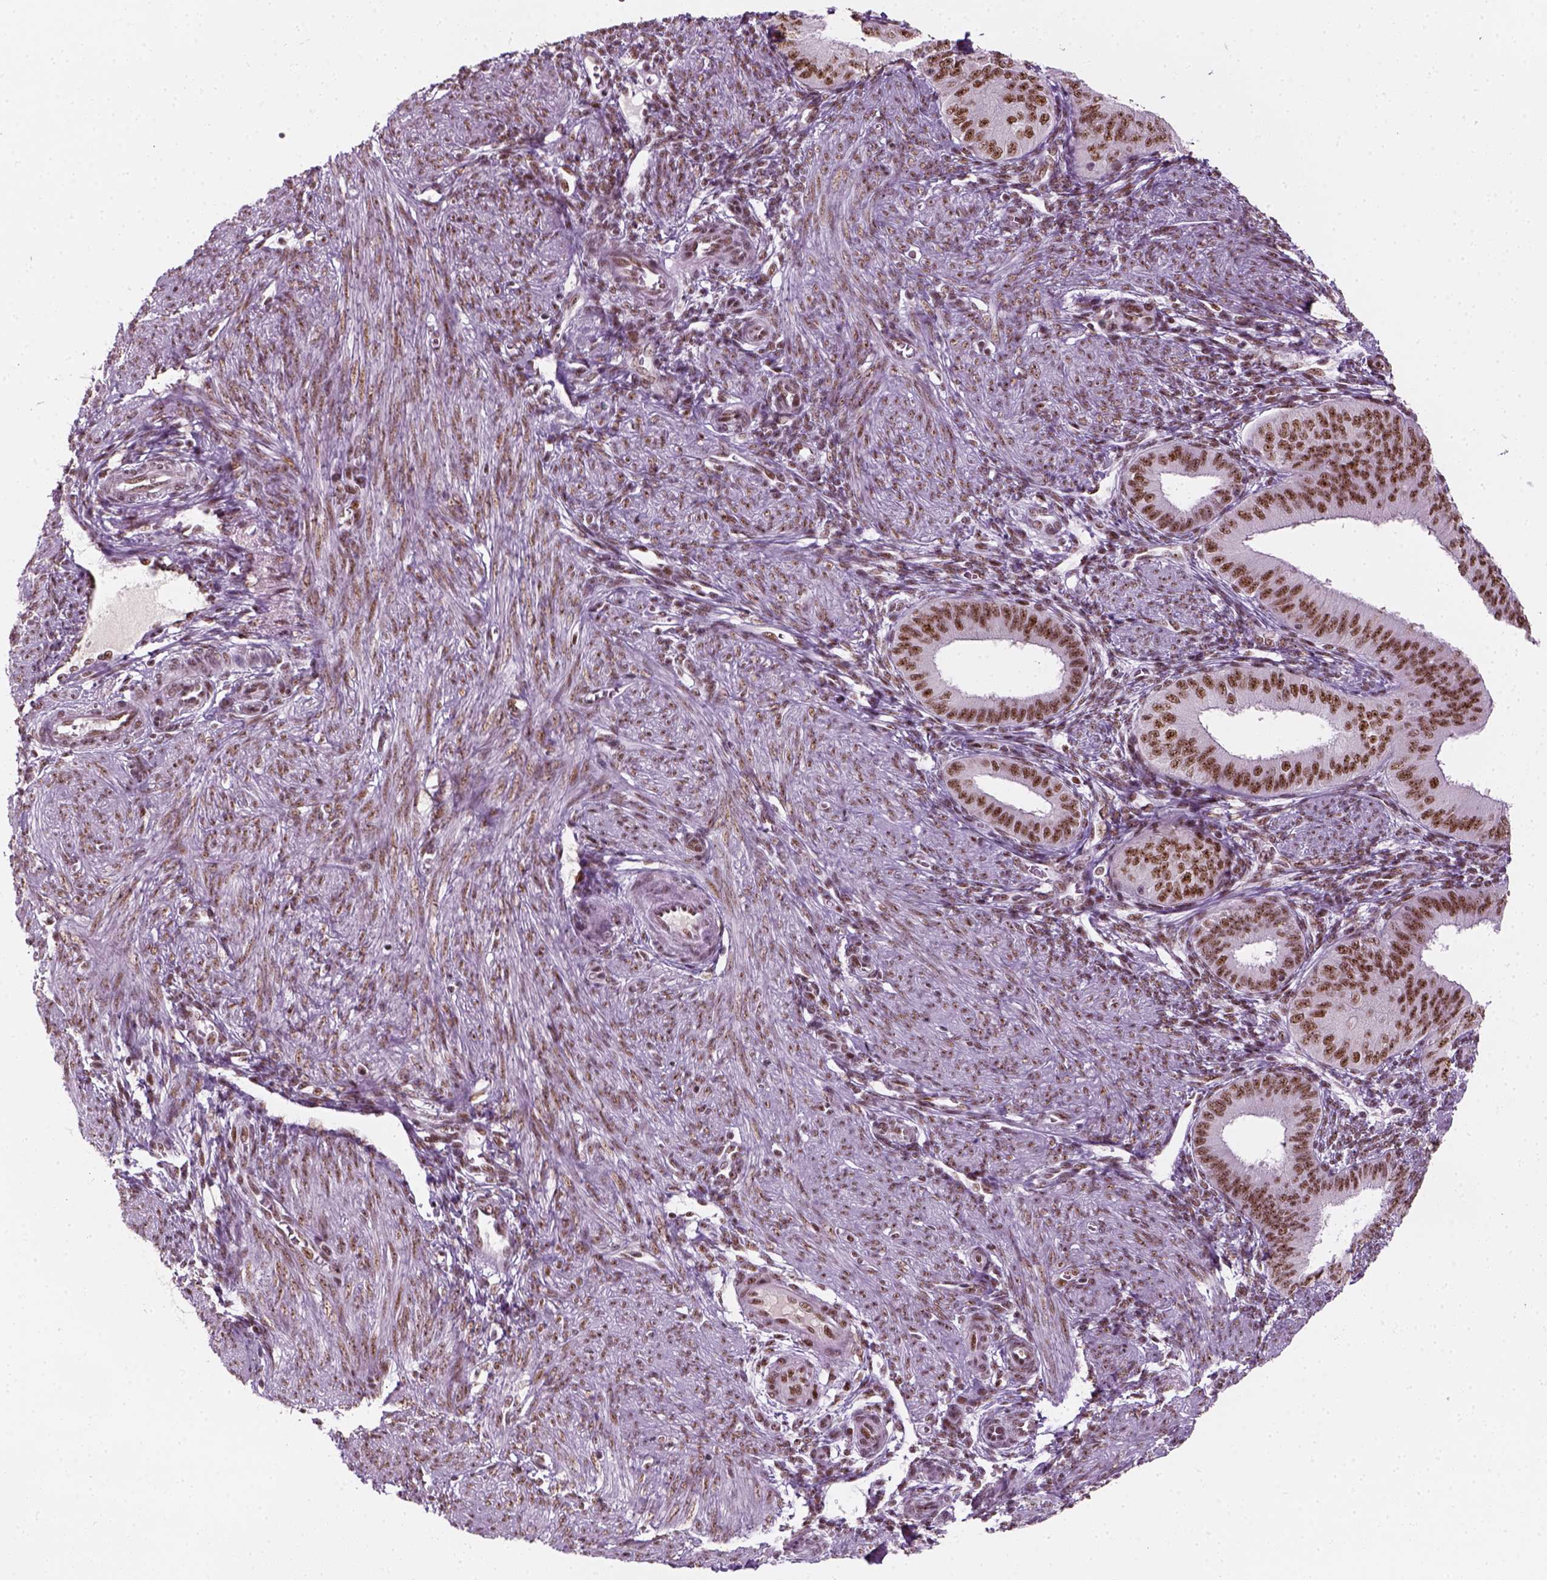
{"staining": {"intensity": "moderate", "quantity": ">75%", "location": "nuclear"}, "tissue": "endometrium", "cell_type": "Cells in endometrial stroma", "image_type": "normal", "snomed": [{"axis": "morphology", "description": "Normal tissue, NOS"}, {"axis": "topography", "description": "Endometrium"}], "caption": "Immunohistochemistry photomicrograph of benign human endometrium stained for a protein (brown), which reveals medium levels of moderate nuclear positivity in about >75% of cells in endometrial stroma.", "gene": "GTF2F1", "patient": {"sex": "female", "age": 39}}